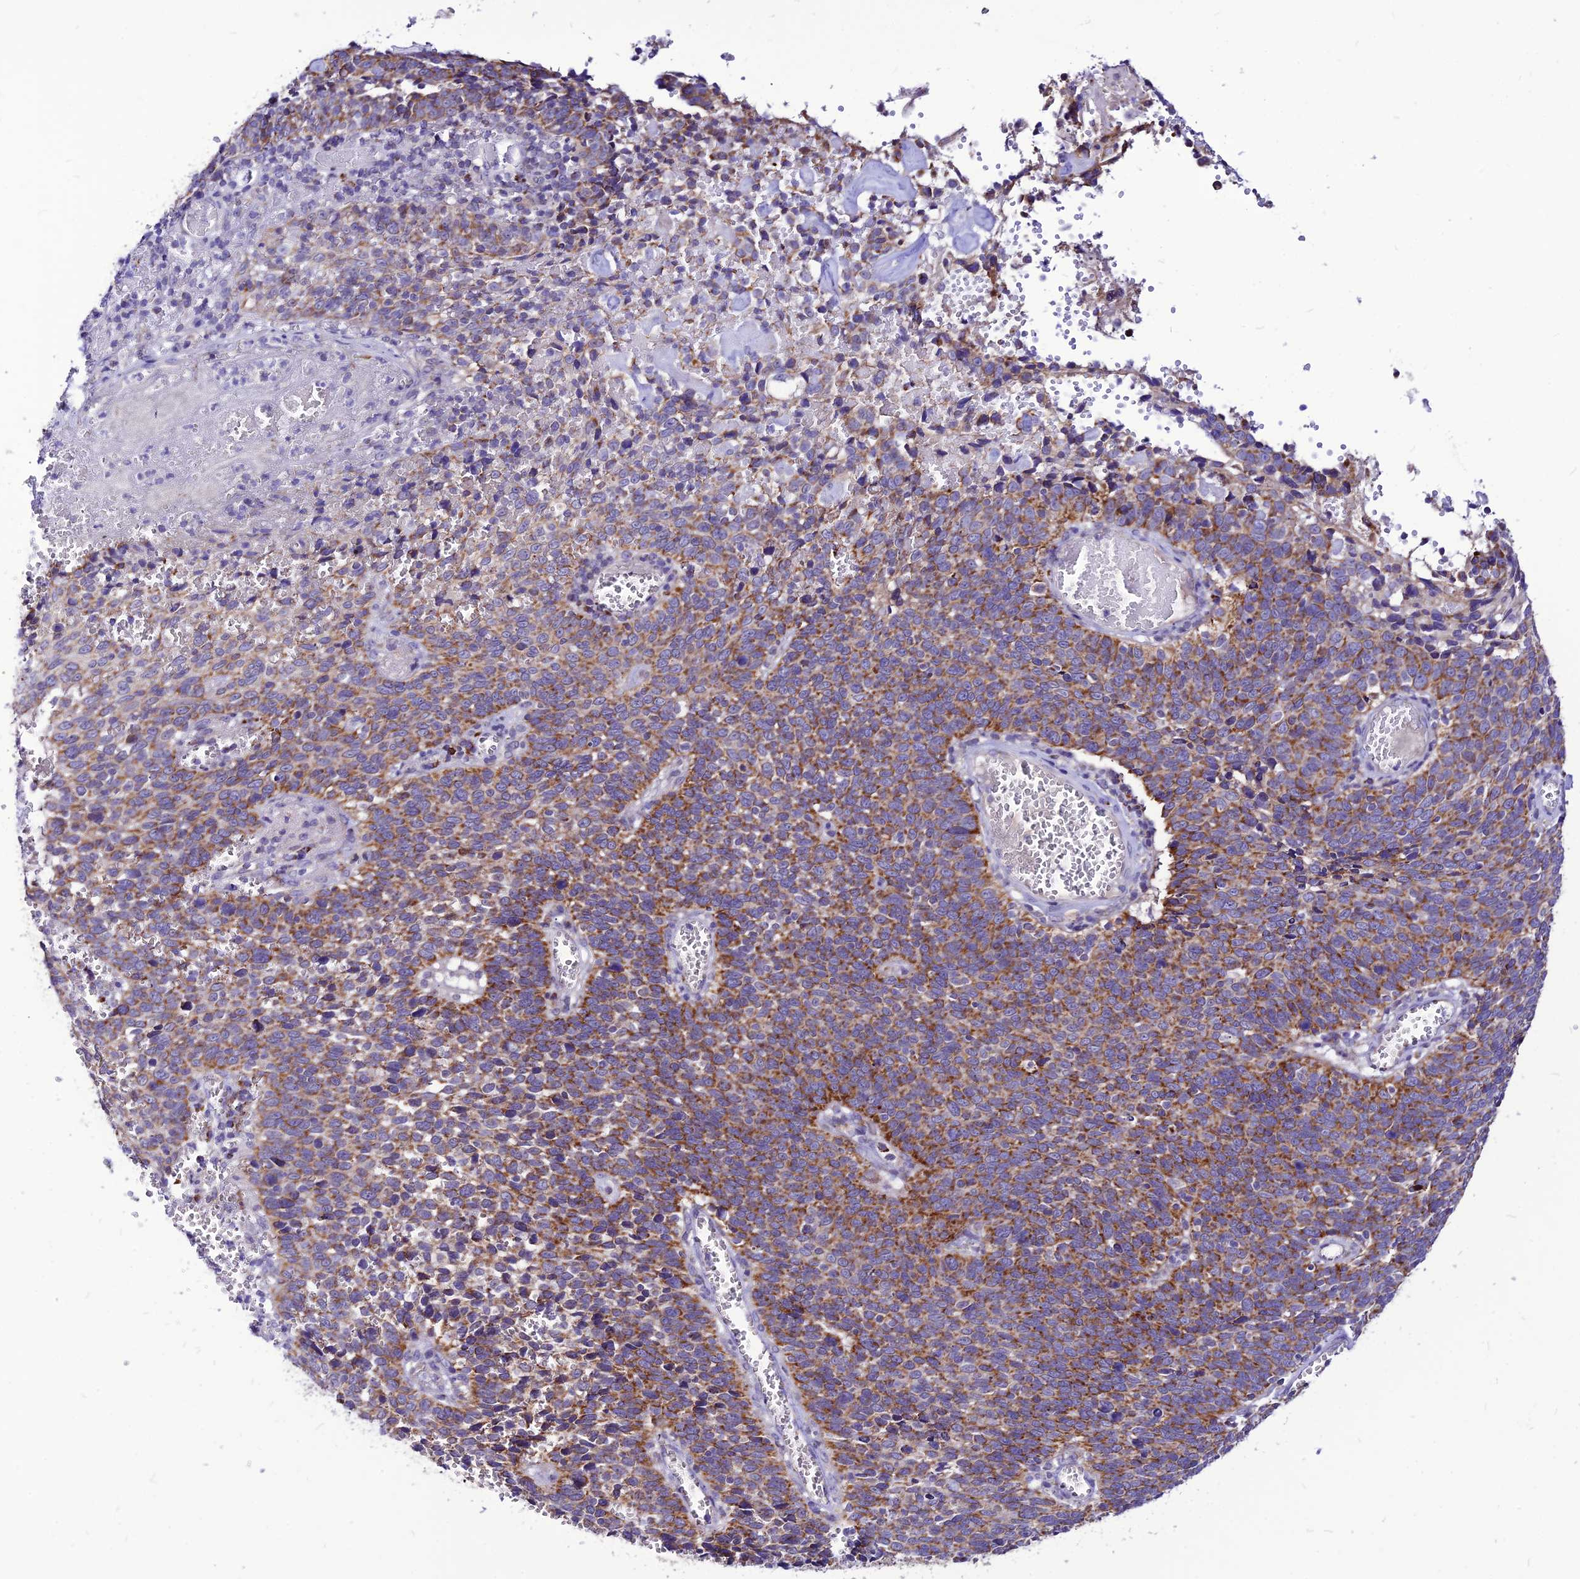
{"staining": {"intensity": "moderate", "quantity": ">75%", "location": "cytoplasmic/membranous"}, "tissue": "cervical cancer", "cell_type": "Tumor cells", "image_type": "cancer", "snomed": [{"axis": "morphology", "description": "Squamous cell carcinoma, NOS"}, {"axis": "topography", "description": "Cervix"}], "caption": "The image displays a brown stain indicating the presence of a protein in the cytoplasmic/membranous of tumor cells in cervical cancer (squamous cell carcinoma). Using DAB (3,3'-diaminobenzidine) (brown) and hematoxylin (blue) stains, captured at high magnification using brightfield microscopy.", "gene": "ECI1", "patient": {"sex": "female", "age": 39}}